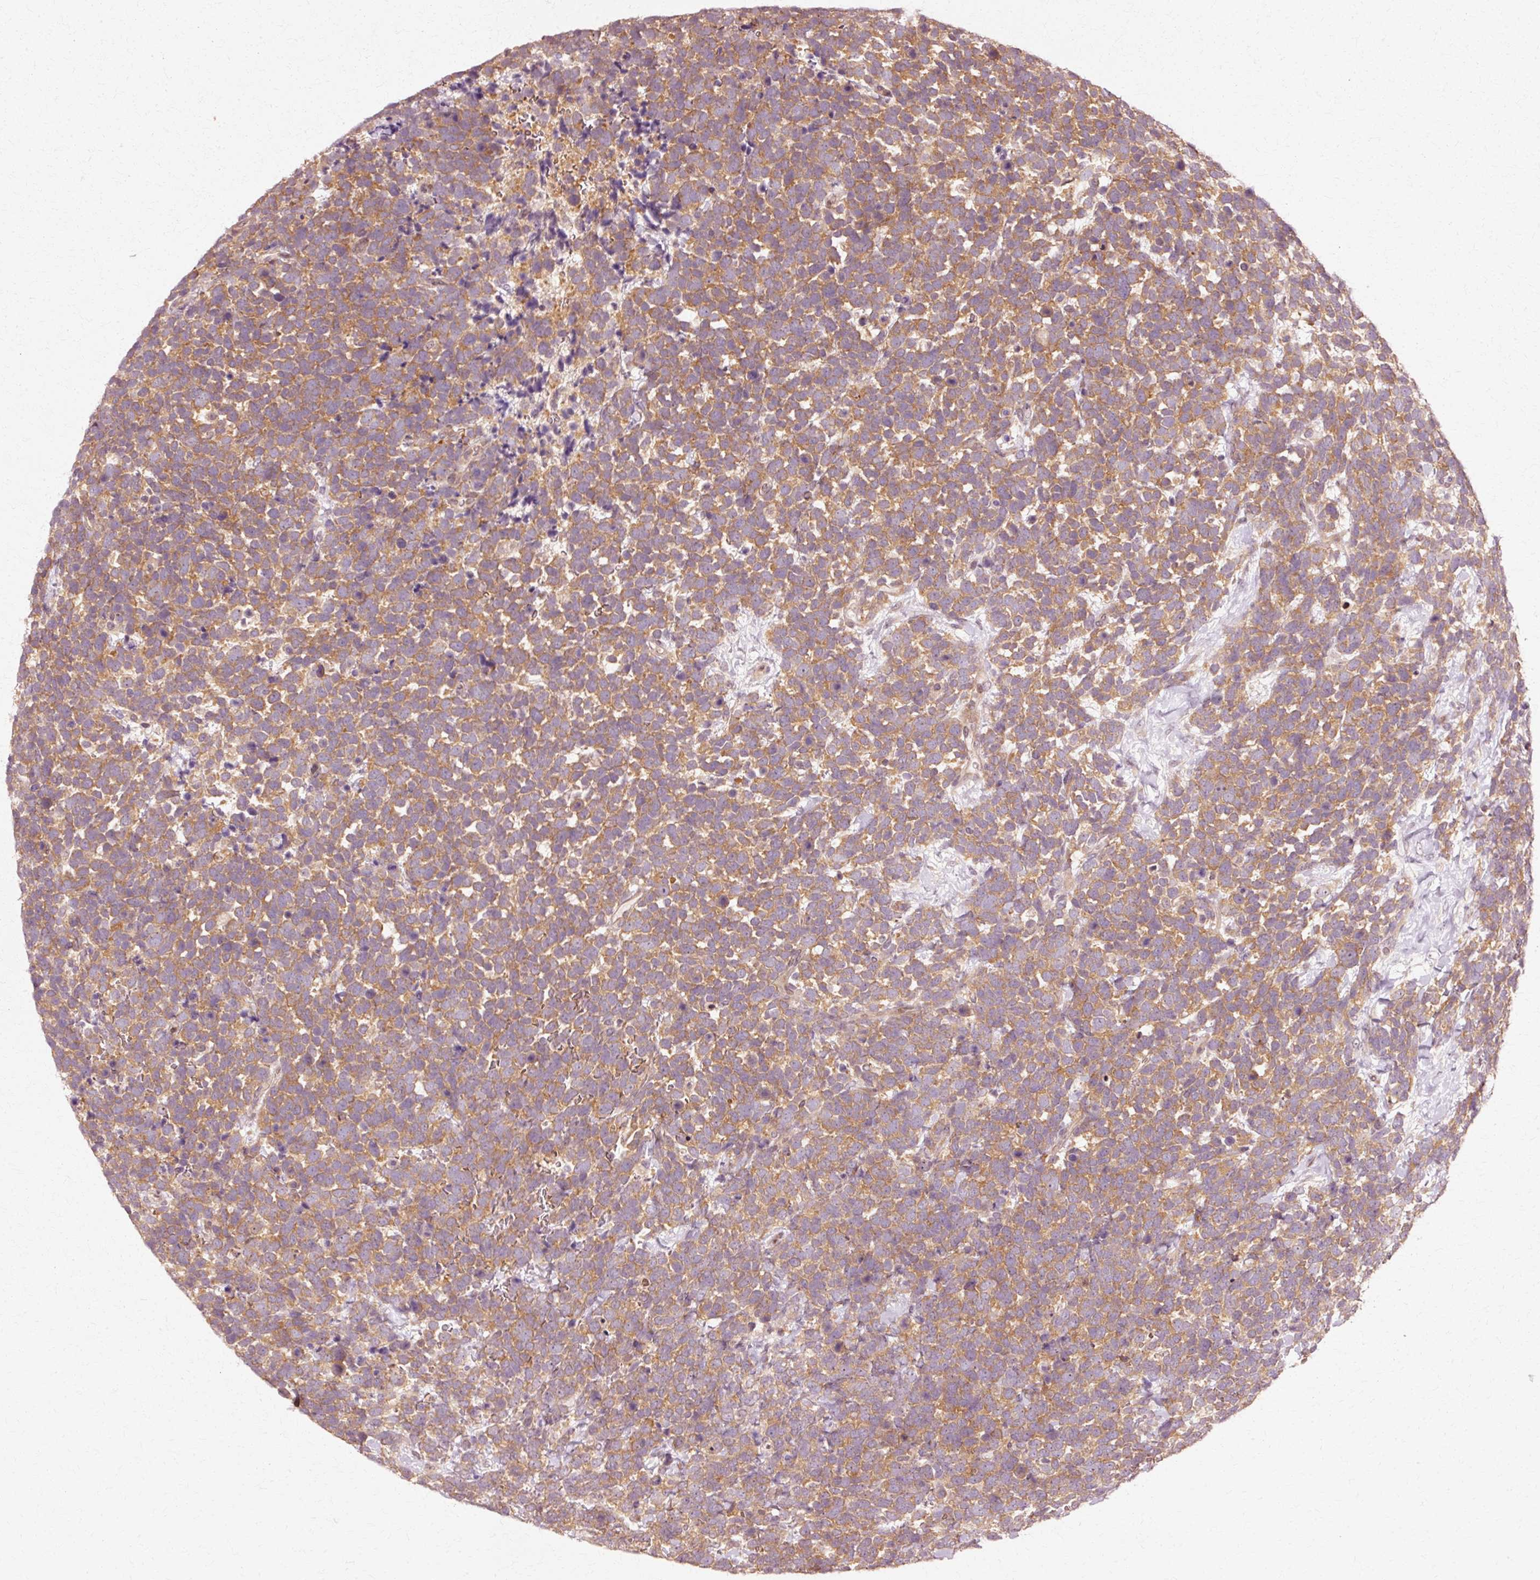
{"staining": {"intensity": "moderate", "quantity": ">75%", "location": "cytoplasmic/membranous"}, "tissue": "urothelial cancer", "cell_type": "Tumor cells", "image_type": "cancer", "snomed": [{"axis": "morphology", "description": "Urothelial carcinoma, High grade"}, {"axis": "topography", "description": "Urinary bladder"}], "caption": "An IHC micrograph of tumor tissue is shown. Protein staining in brown shows moderate cytoplasmic/membranous positivity in urothelial cancer within tumor cells.", "gene": "RGPD5", "patient": {"sex": "female", "age": 82}}